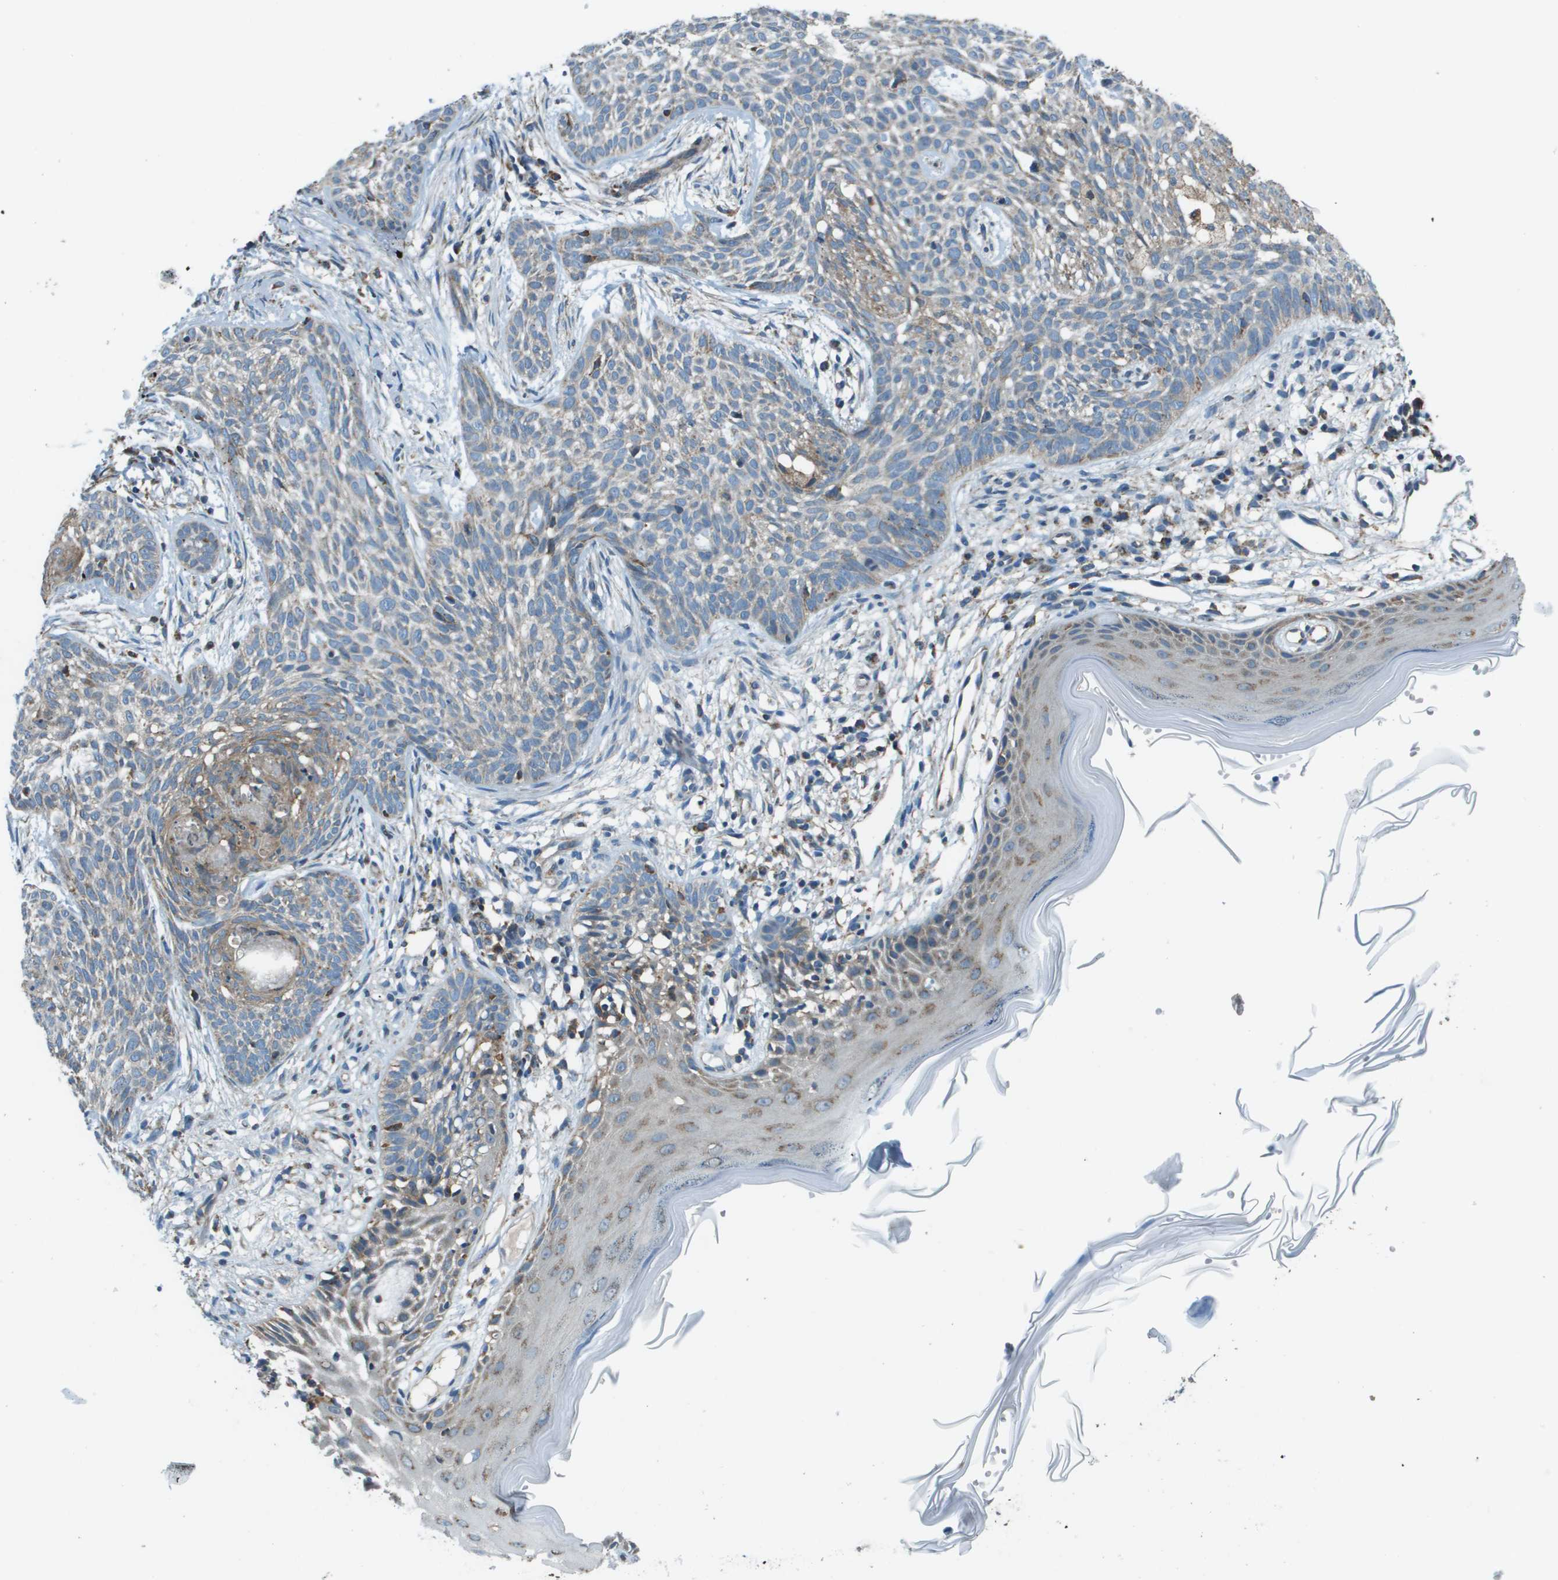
{"staining": {"intensity": "weak", "quantity": ">75%", "location": "cytoplasmic/membranous"}, "tissue": "skin cancer", "cell_type": "Tumor cells", "image_type": "cancer", "snomed": [{"axis": "morphology", "description": "Basal cell carcinoma"}, {"axis": "topography", "description": "Skin"}], "caption": "DAB (3,3'-diaminobenzidine) immunohistochemical staining of skin basal cell carcinoma exhibits weak cytoplasmic/membranous protein positivity in about >75% of tumor cells.", "gene": "TMEM51", "patient": {"sex": "female", "age": 59}}